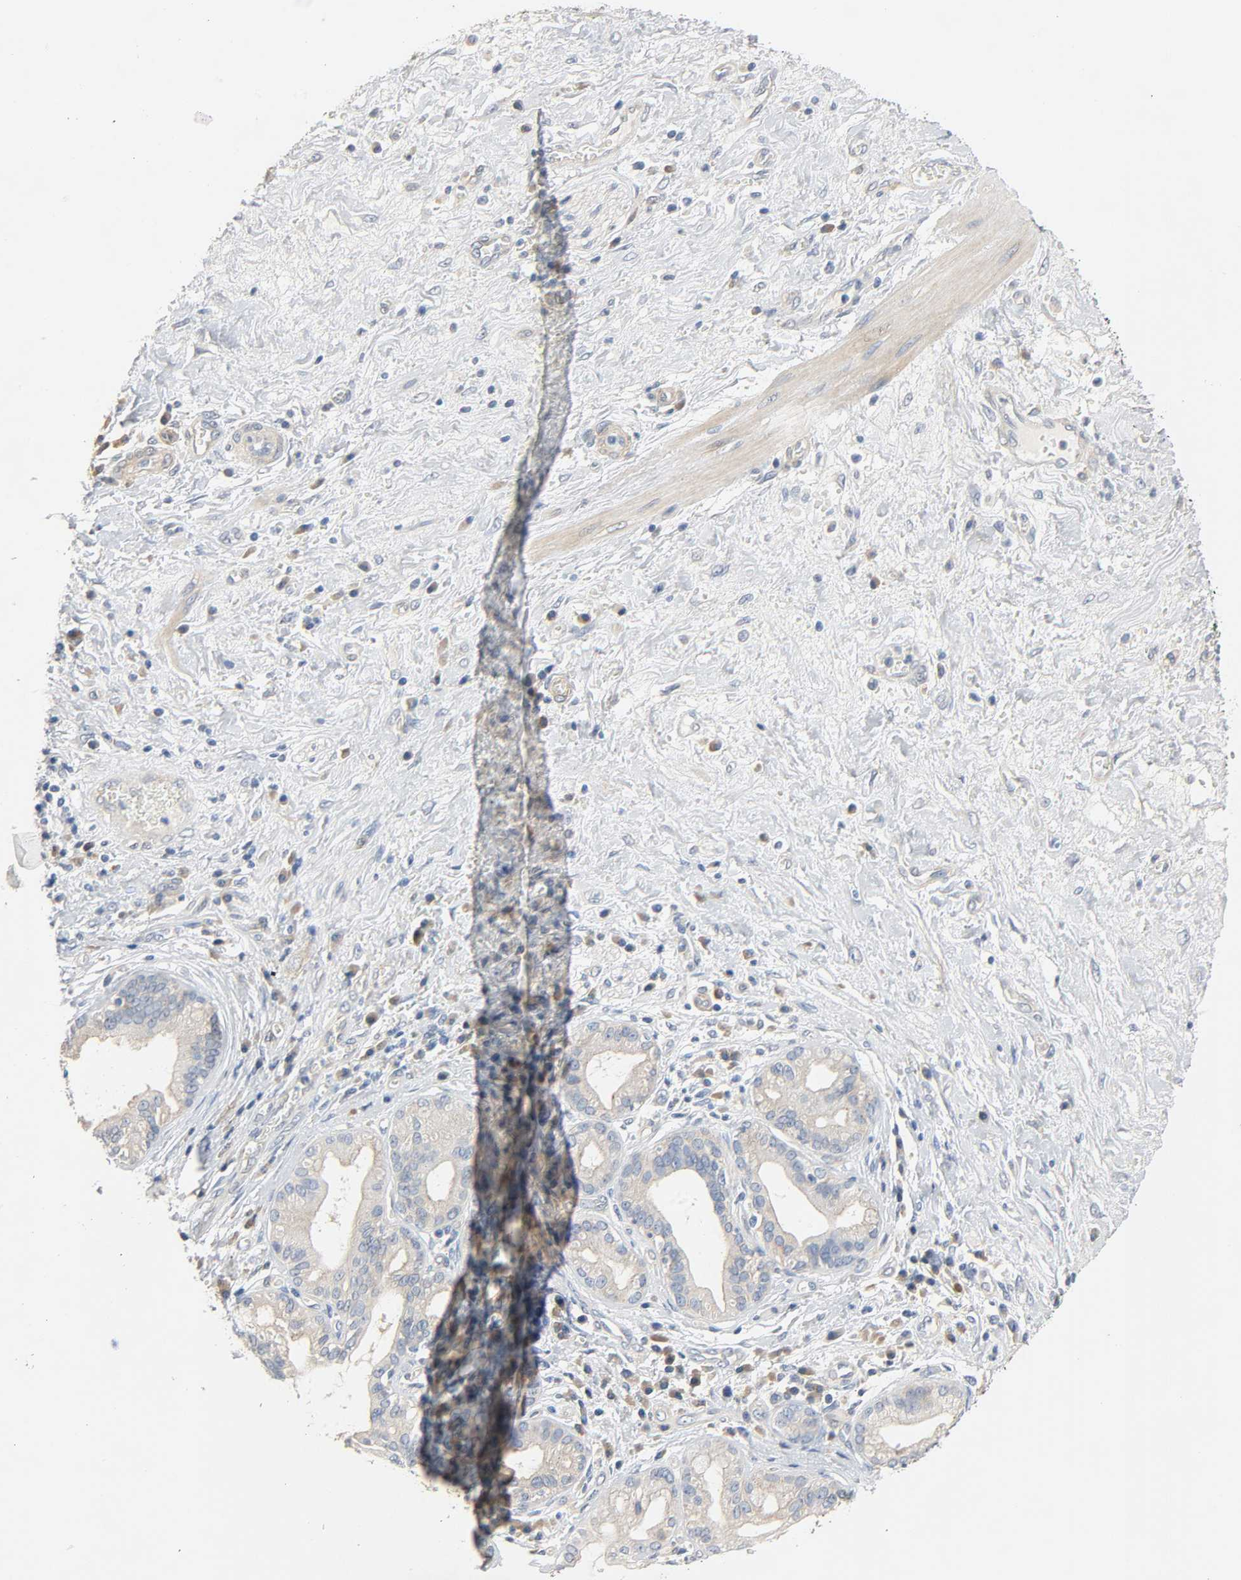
{"staining": {"intensity": "weak", "quantity": "25%-75%", "location": "cytoplasmic/membranous"}, "tissue": "pancreatic cancer", "cell_type": "Tumor cells", "image_type": "cancer", "snomed": [{"axis": "morphology", "description": "Adenocarcinoma, NOS"}, {"axis": "topography", "description": "Pancreas"}], "caption": "Pancreatic cancer (adenocarcinoma) stained with immunohistochemistry reveals weak cytoplasmic/membranous expression in approximately 25%-75% of tumor cells.", "gene": "ARPC1A", "patient": {"sex": "female", "age": 73}}